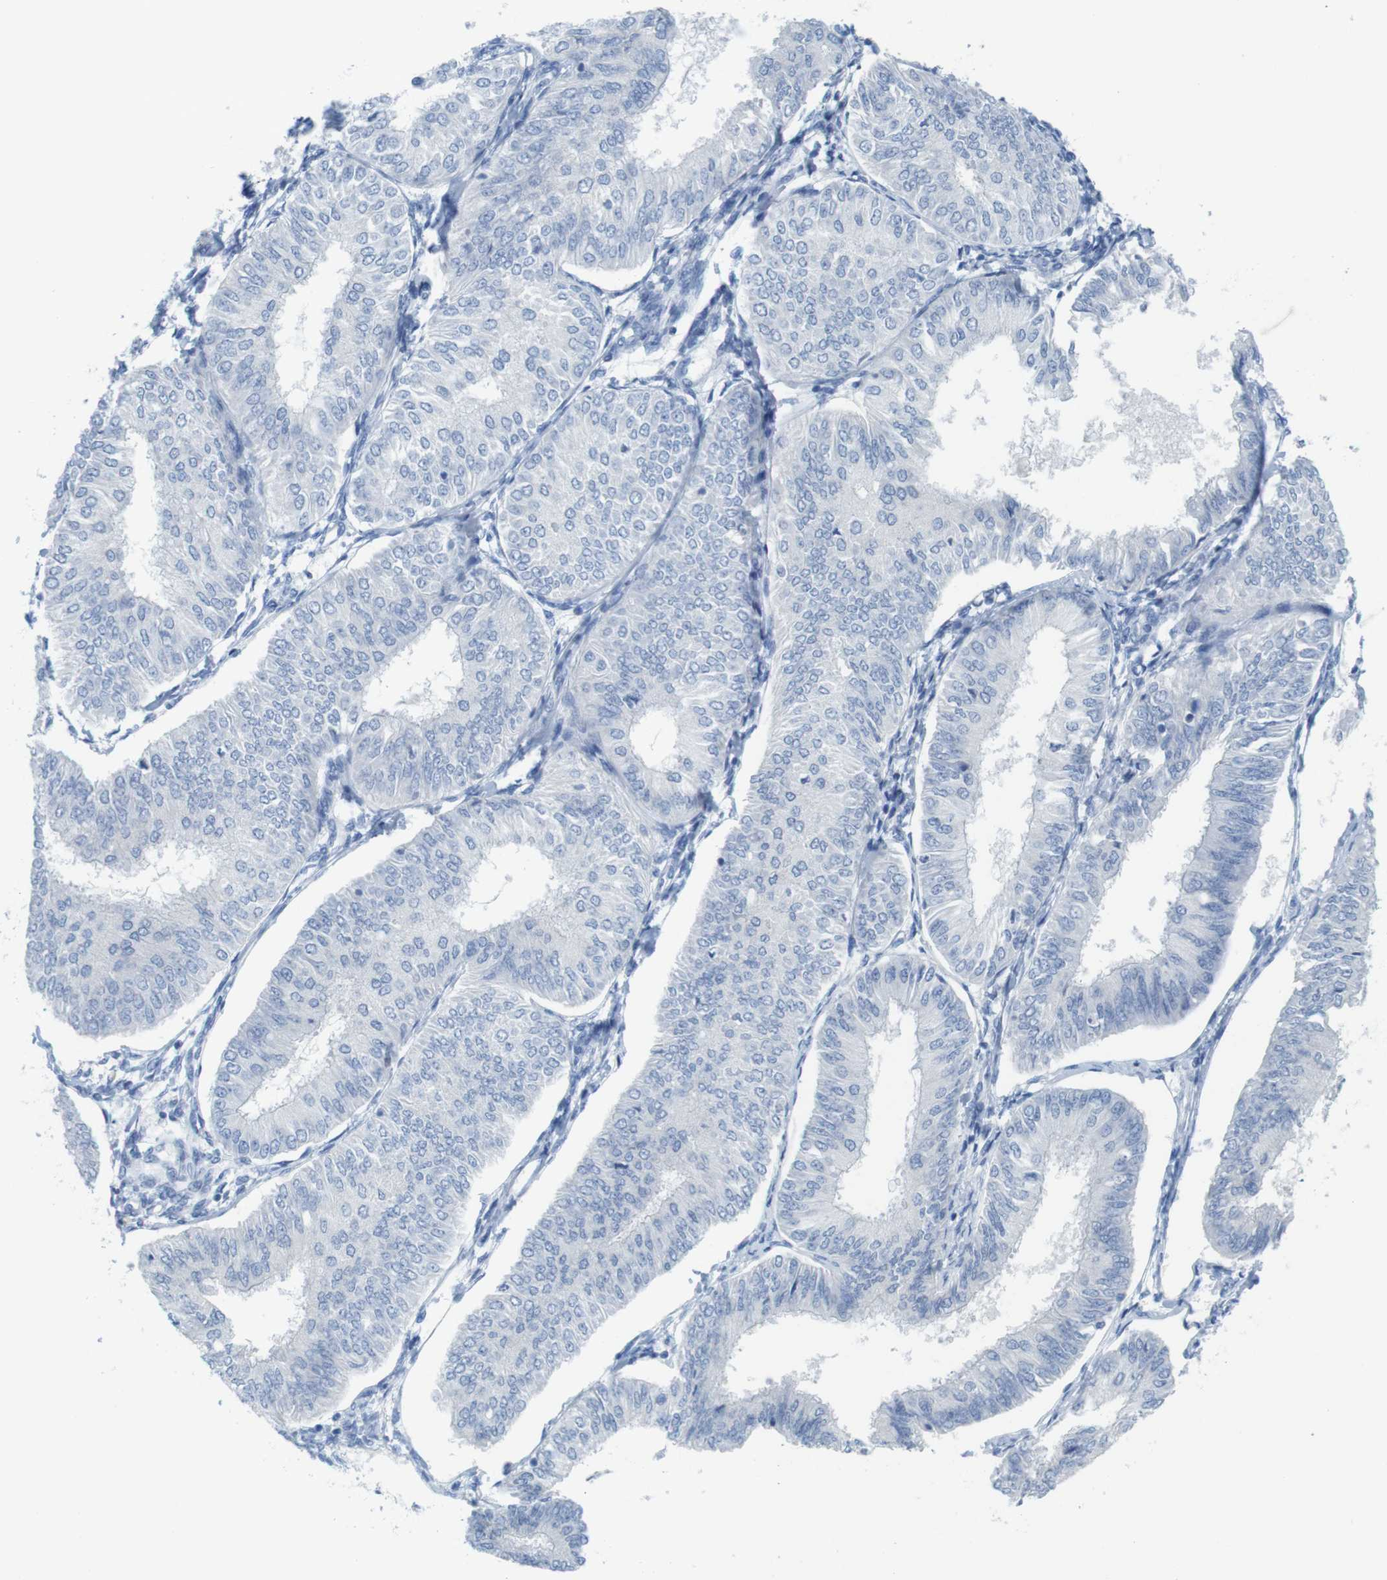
{"staining": {"intensity": "negative", "quantity": "none", "location": "none"}, "tissue": "endometrial cancer", "cell_type": "Tumor cells", "image_type": "cancer", "snomed": [{"axis": "morphology", "description": "Adenocarcinoma, NOS"}, {"axis": "topography", "description": "Endometrium"}], "caption": "Endometrial cancer (adenocarcinoma) stained for a protein using IHC displays no staining tumor cells.", "gene": "CD5", "patient": {"sex": "female", "age": 58}}